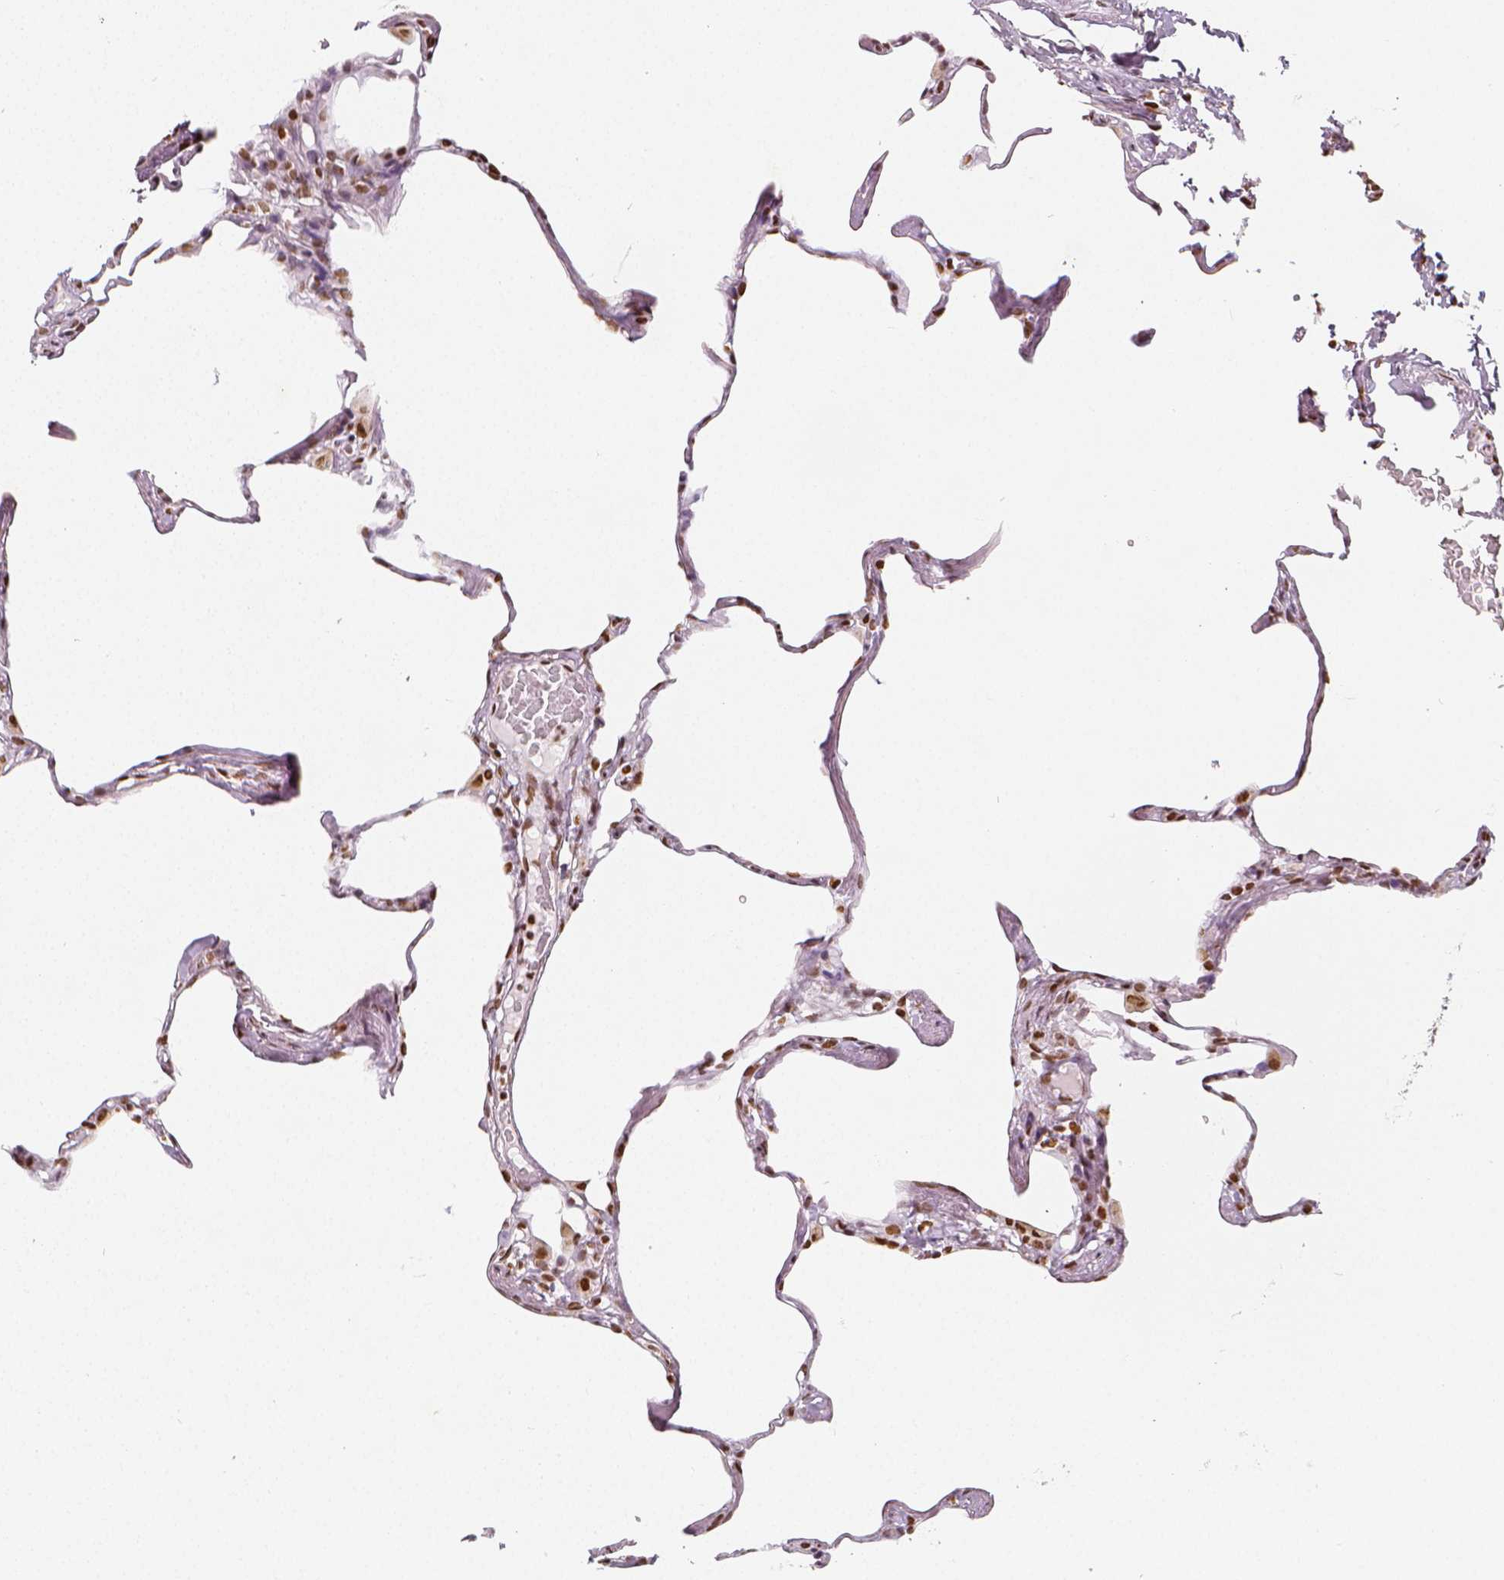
{"staining": {"intensity": "strong", "quantity": ">75%", "location": "nuclear"}, "tissue": "lung", "cell_type": "Alveolar cells", "image_type": "normal", "snomed": [{"axis": "morphology", "description": "Normal tissue, NOS"}, {"axis": "topography", "description": "Lung"}], "caption": "DAB immunohistochemical staining of normal lung demonstrates strong nuclear protein staining in about >75% of alveolar cells.", "gene": "KDM5B", "patient": {"sex": "male", "age": 65}}